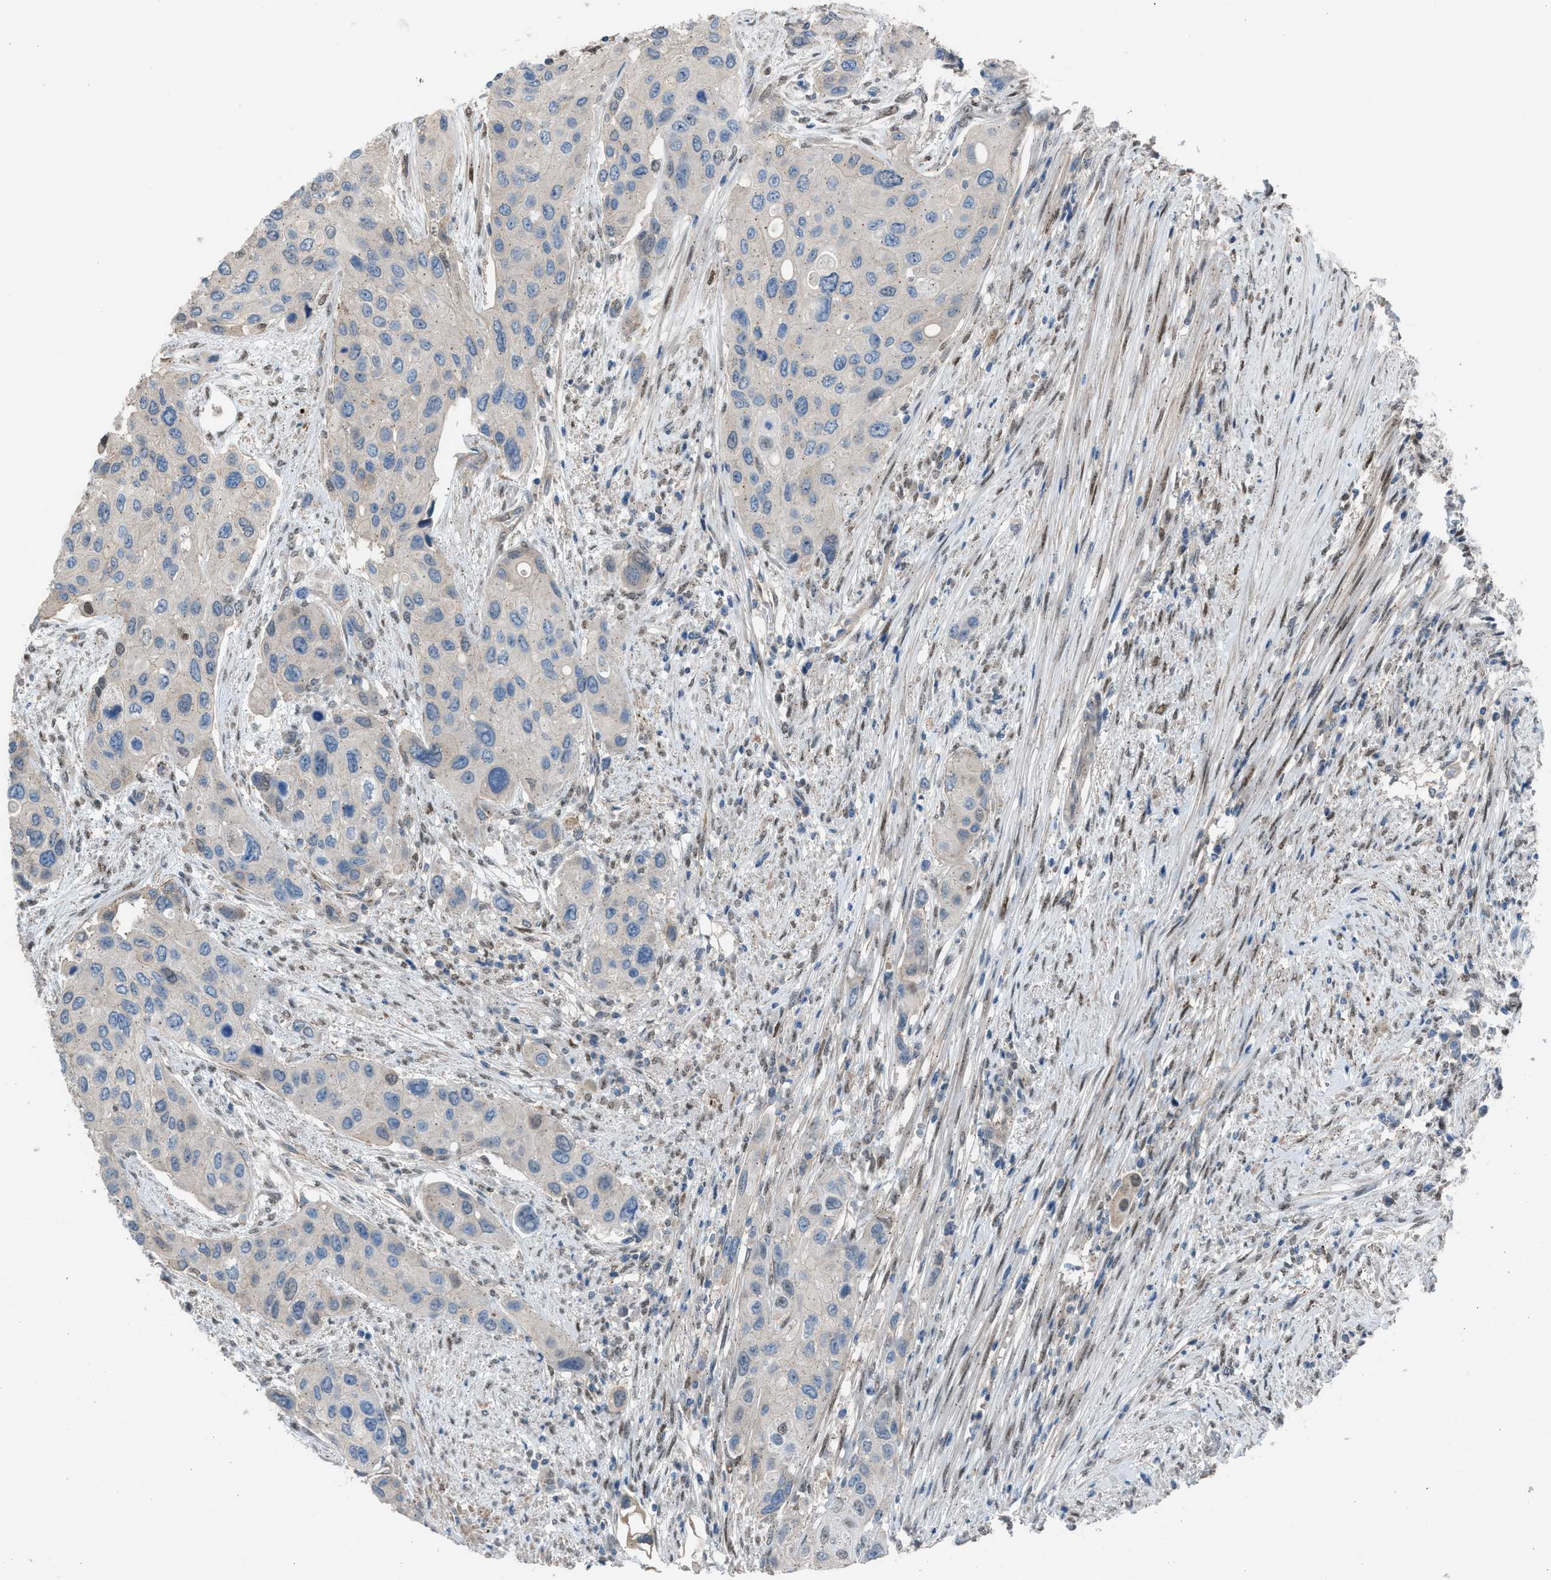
{"staining": {"intensity": "weak", "quantity": "25%-75%", "location": "cytoplasmic/membranous"}, "tissue": "urothelial cancer", "cell_type": "Tumor cells", "image_type": "cancer", "snomed": [{"axis": "morphology", "description": "Urothelial carcinoma, High grade"}, {"axis": "topography", "description": "Urinary bladder"}], "caption": "The image reveals immunohistochemical staining of urothelial cancer. There is weak cytoplasmic/membranous positivity is appreciated in about 25%-75% of tumor cells. Using DAB (brown) and hematoxylin (blue) stains, captured at high magnification using brightfield microscopy.", "gene": "CRTC1", "patient": {"sex": "female", "age": 56}}